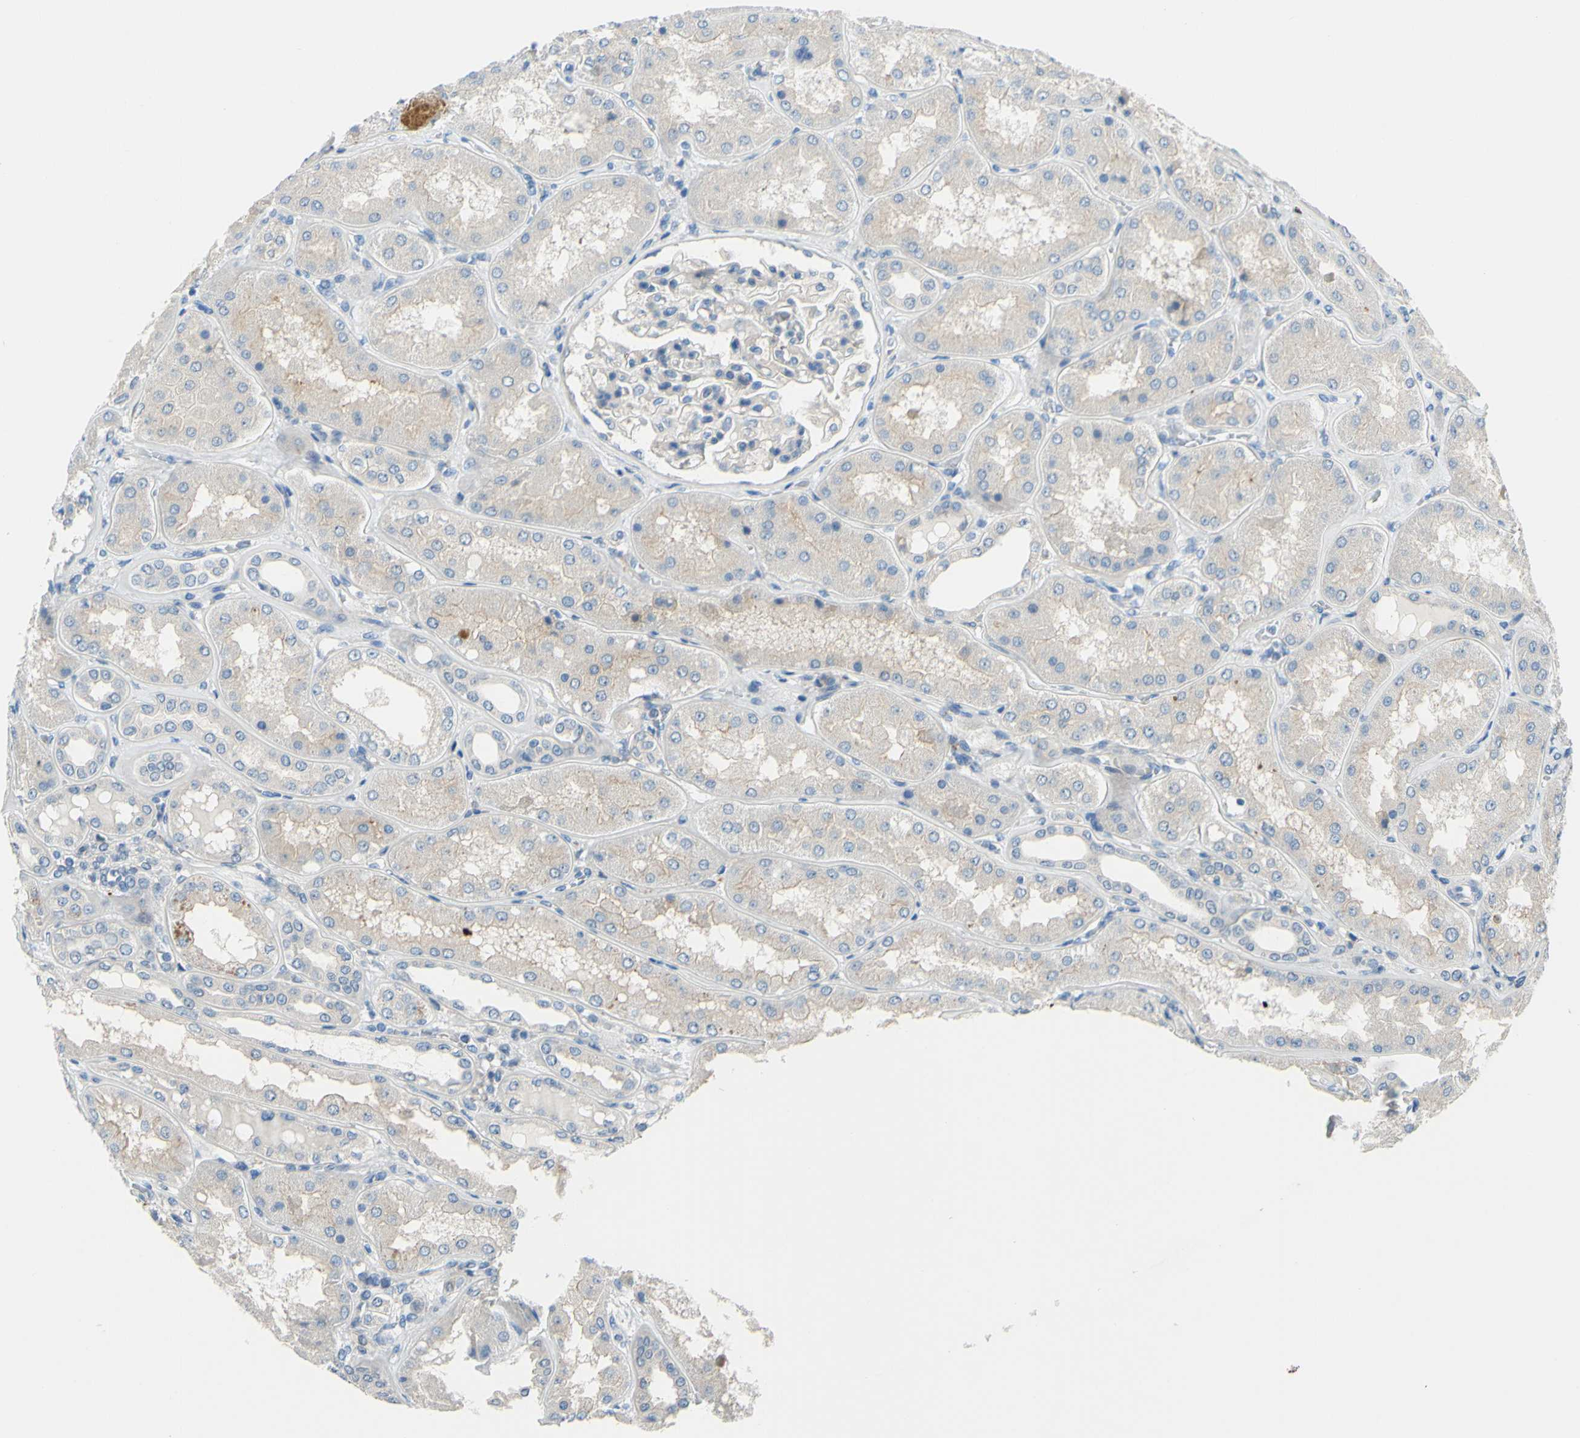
{"staining": {"intensity": "weak", "quantity": "25%-75%", "location": "cytoplasmic/membranous"}, "tissue": "kidney", "cell_type": "Cells in glomeruli", "image_type": "normal", "snomed": [{"axis": "morphology", "description": "Normal tissue, NOS"}, {"axis": "topography", "description": "Kidney"}], "caption": "The image demonstrates a brown stain indicating the presence of a protein in the cytoplasmic/membranous of cells in glomeruli in kidney.", "gene": "ARHGAP1", "patient": {"sex": "female", "age": 56}}